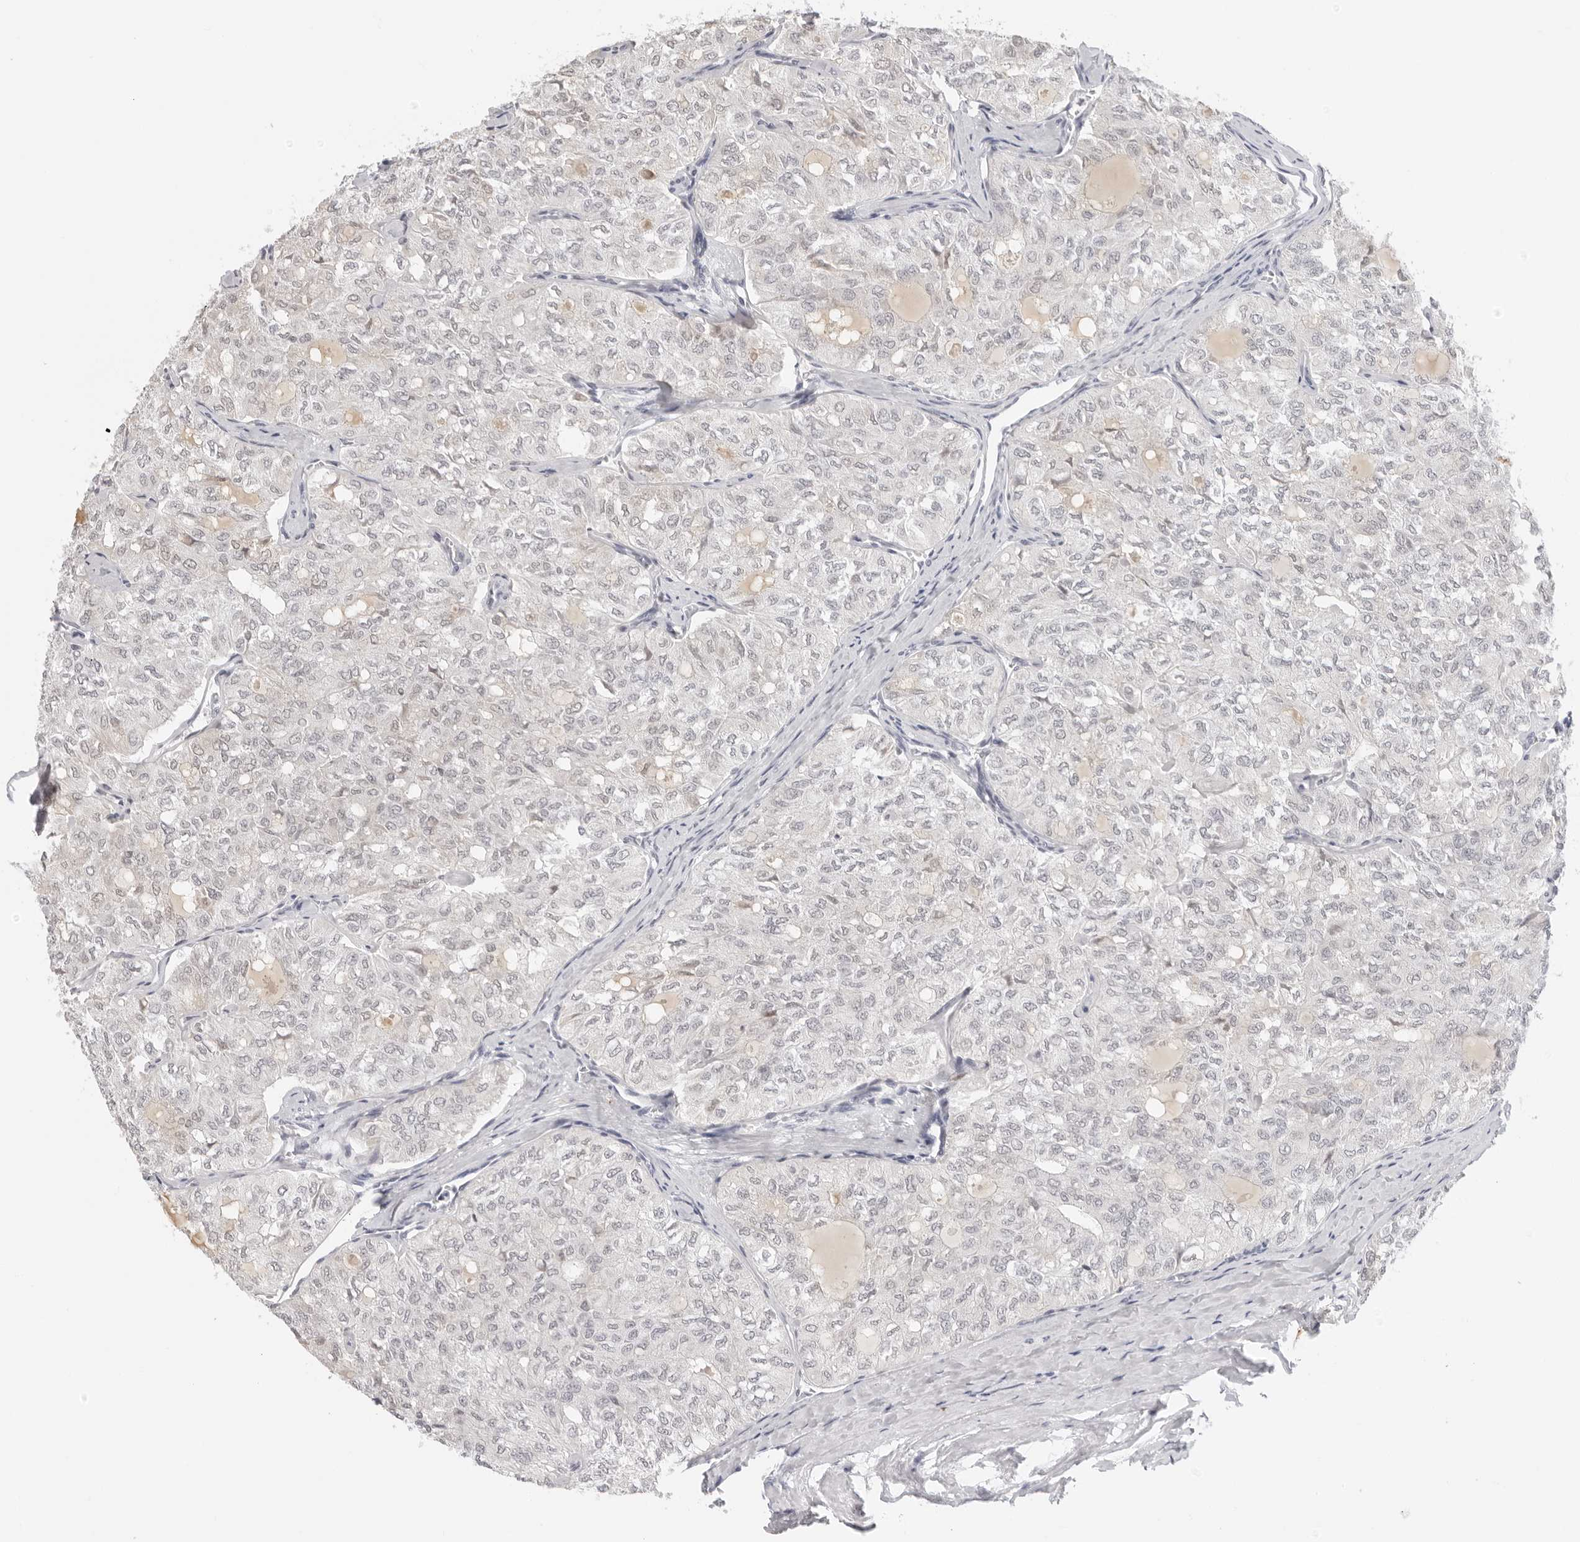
{"staining": {"intensity": "negative", "quantity": "none", "location": "none"}, "tissue": "thyroid cancer", "cell_type": "Tumor cells", "image_type": "cancer", "snomed": [{"axis": "morphology", "description": "Follicular adenoma carcinoma, NOS"}, {"axis": "topography", "description": "Thyroid gland"}], "caption": "Micrograph shows no protein positivity in tumor cells of thyroid cancer tissue.", "gene": "MSH6", "patient": {"sex": "male", "age": 75}}